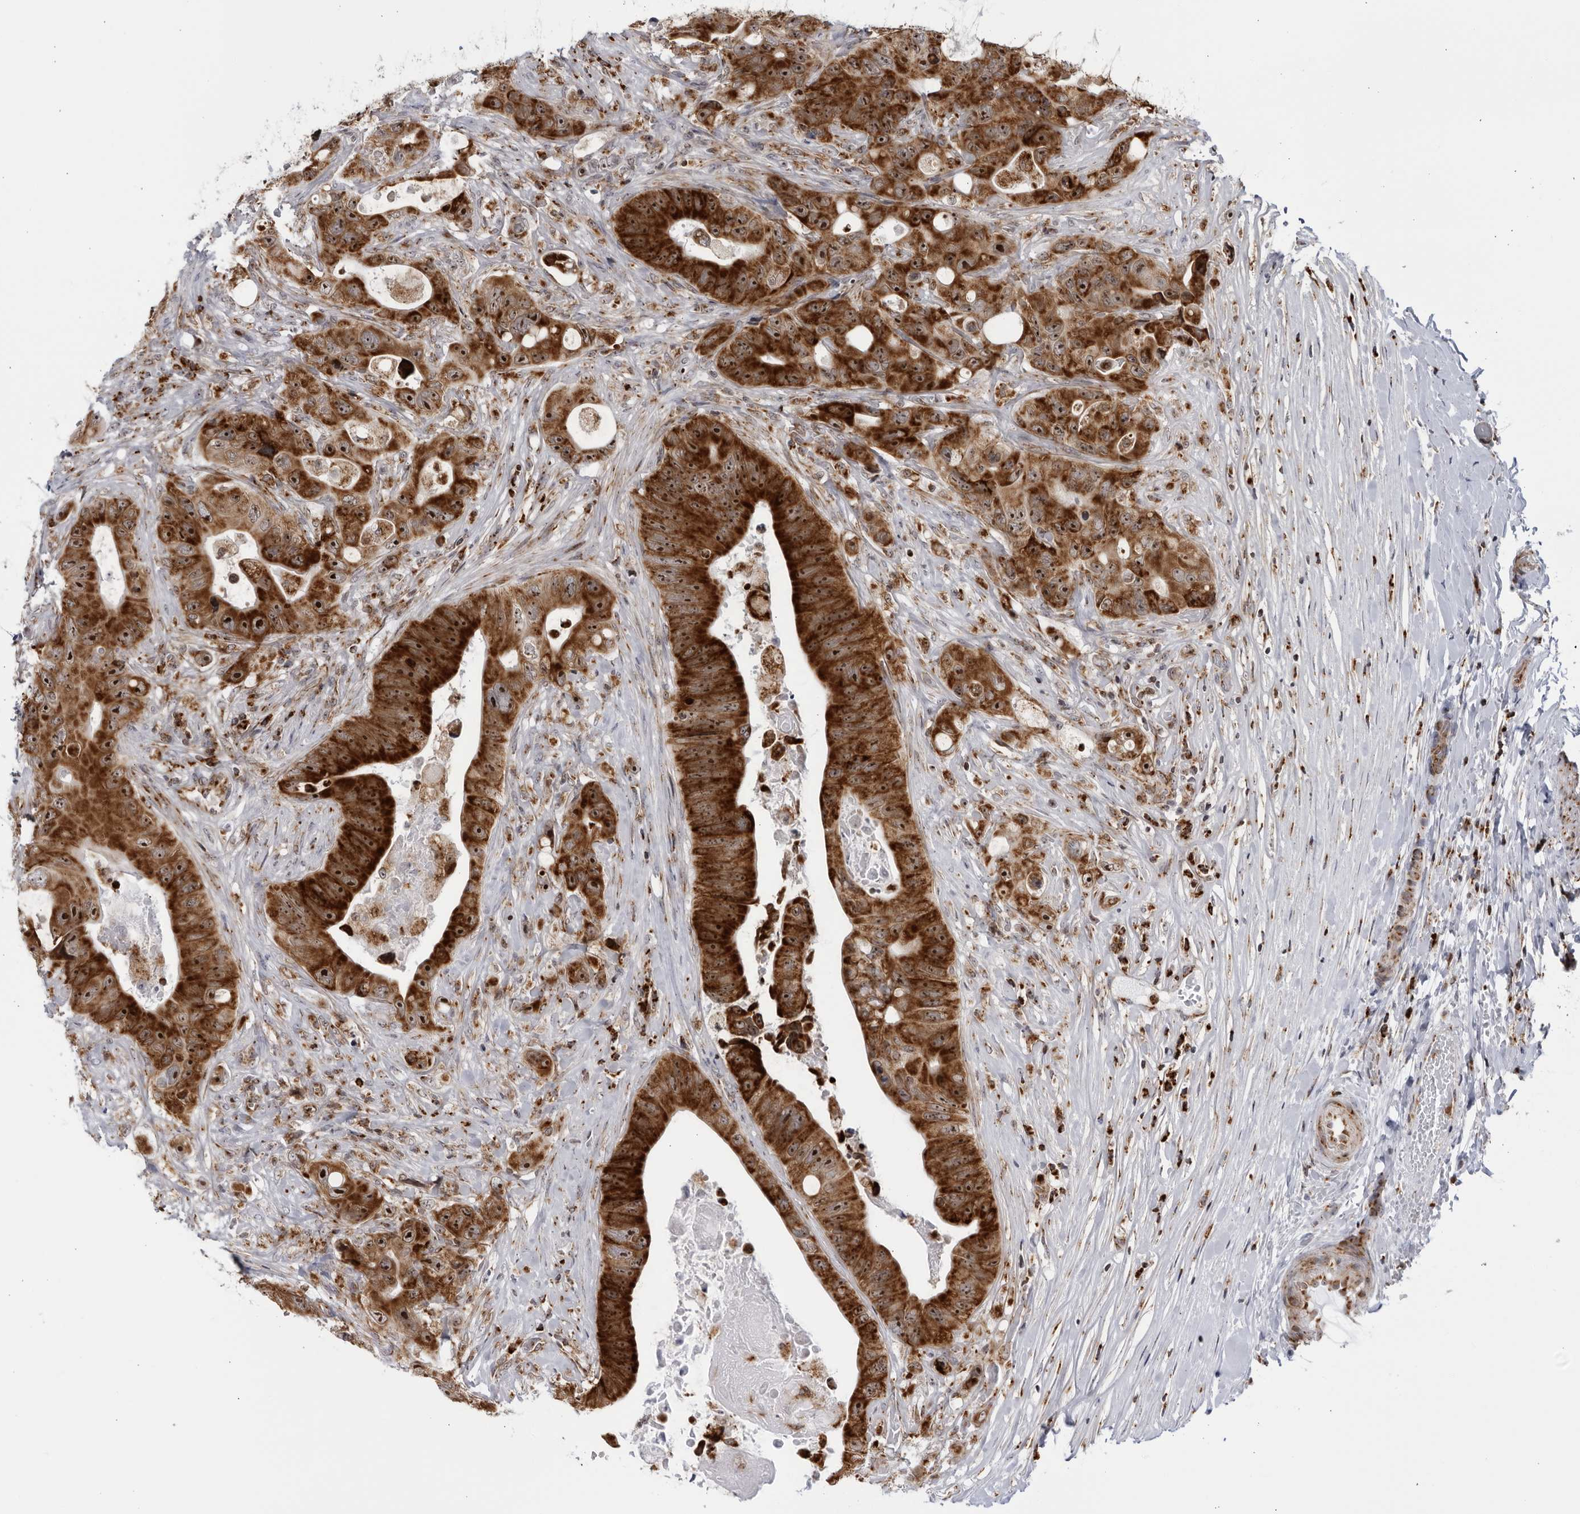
{"staining": {"intensity": "strong", "quantity": ">75%", "location": "cytoplasmic/membranous,nuclear"}, "tissue": "colorectal cancer", "cell_type": "Tumor cells", "image_type": "cancer", "snomed": [{"axis": "morphology", "description": "Adenocarcinoma, NOS"}, {"axis": "topography", "description": "Colon"}], "caption": "Colorectal cancer (adenocarcinoma) stained for a protein demonstrates strong cytoplasmic/membranous and nuclear positivity in tumor cells.", "gene": "RBM34", "patient": {"sex": "female", "age": 46}}